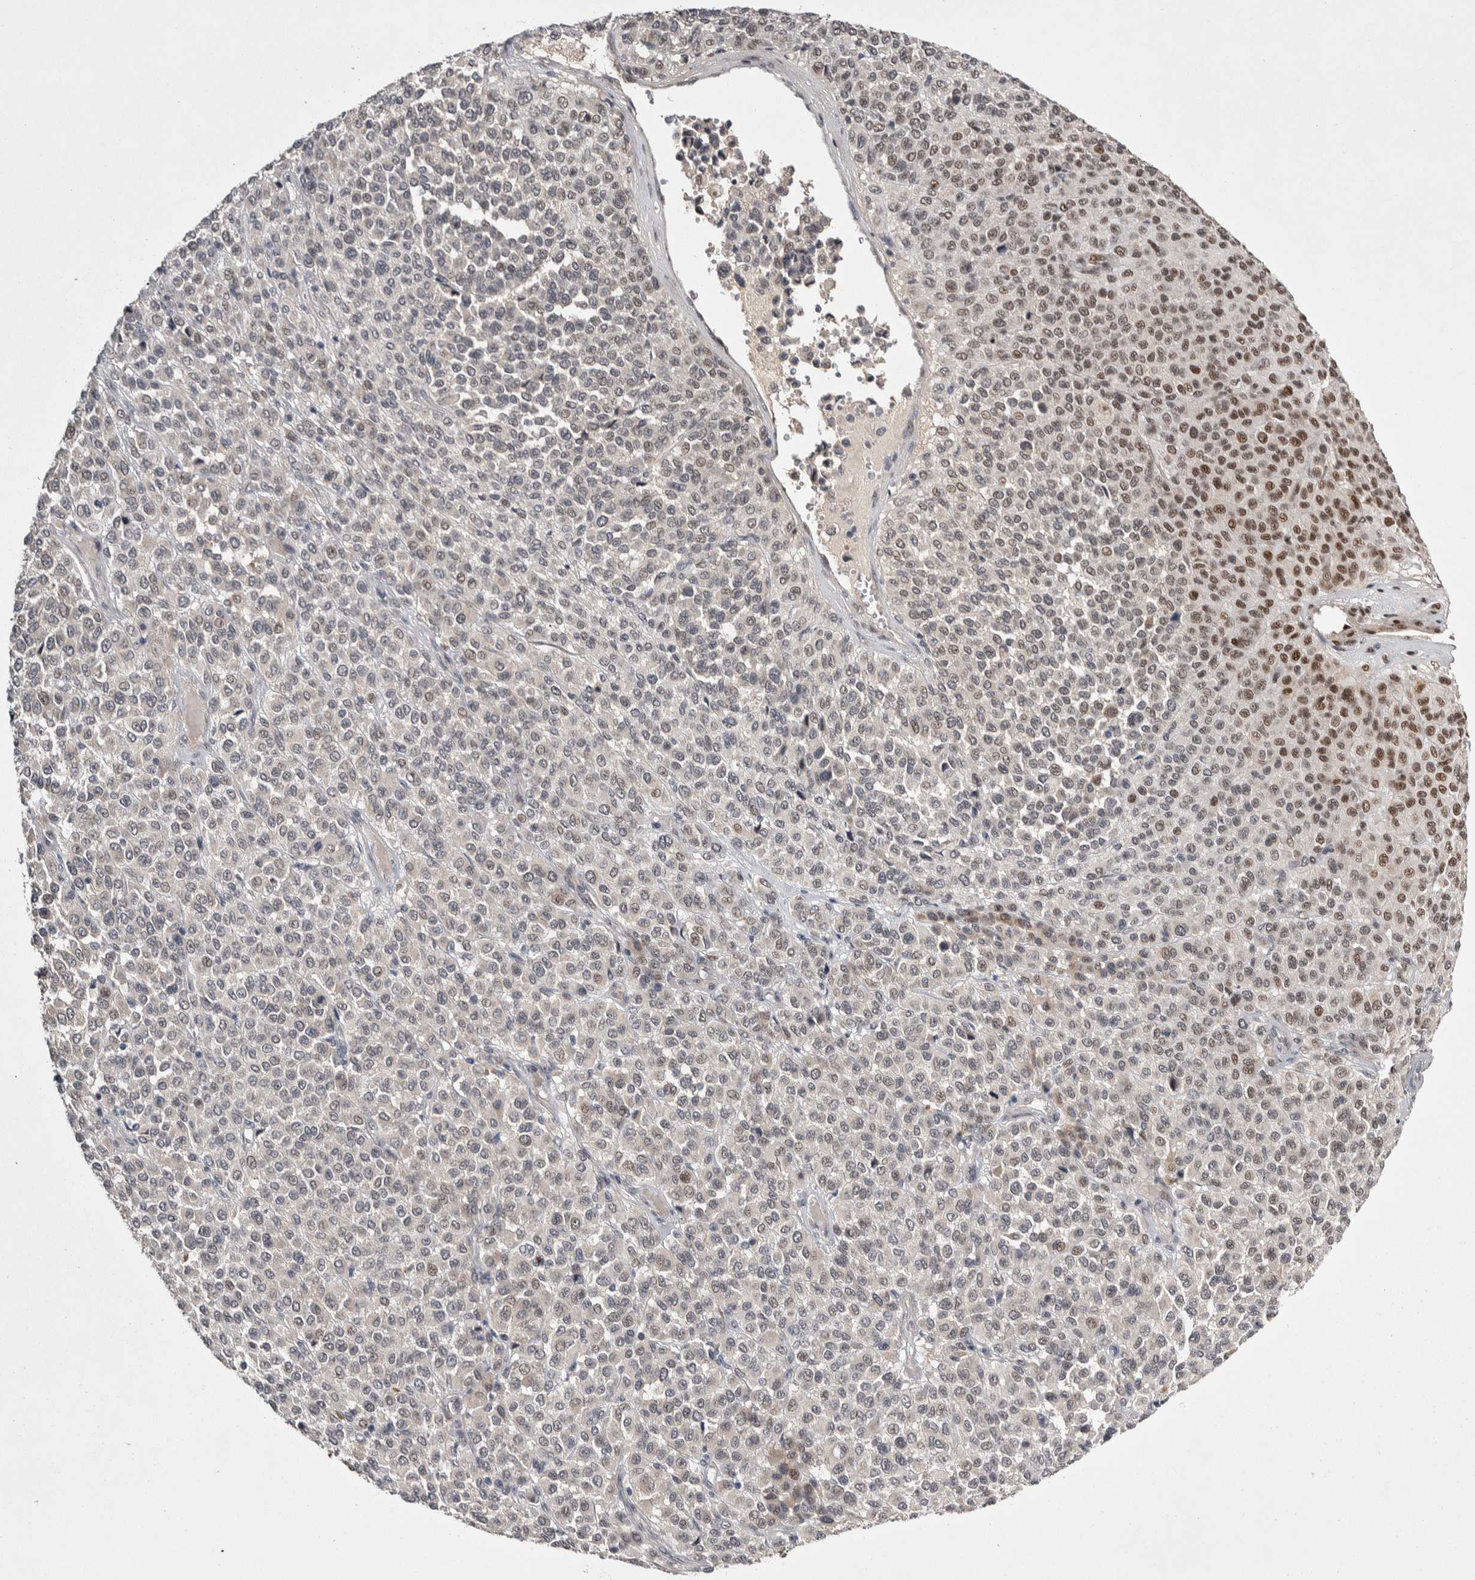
{"staining": {"intensity": "weak", "quantity": ">75%", "location": "nuclear"}, "tissue": "melanoma", "cell_type": "Tumor cells", "image_type": "cancer", "snomed": [{"axis": "morphology", "description": "Malignant melanoma, Metastatic site"}, {"axis": "topography", "description": "Pancreas"}], "caption": "A brown stain highlights weak nuclear expression of a protein in human melanoma tumor cells. (Brightfield microscopy of DAB IHC at high magnification).", "gene": "ASPN", "patient": {"sex": "female", "age": 30}}